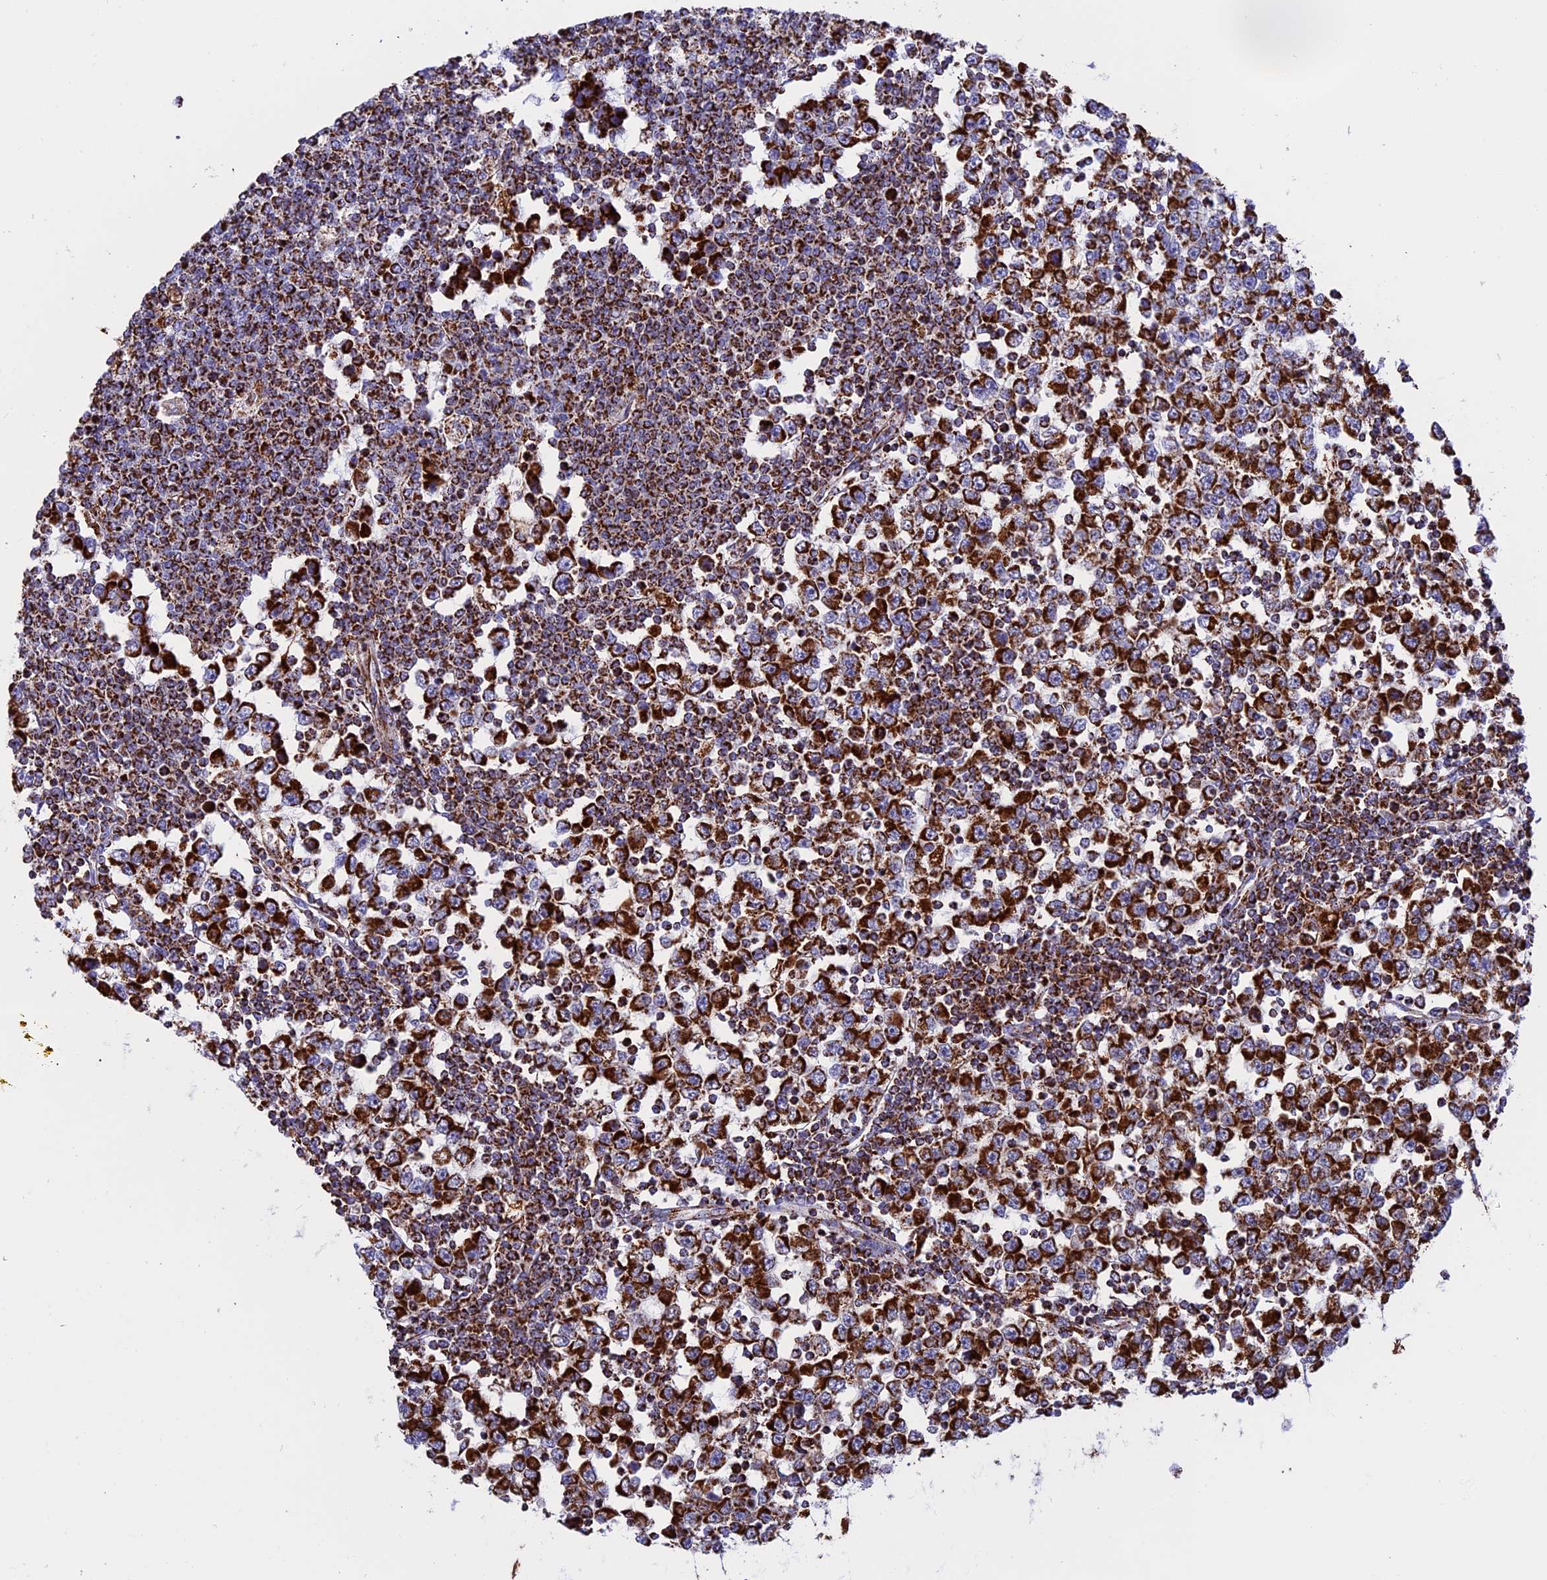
{"staining": {"intensity": "strong", "quantity": ">75%", "location": "cytoplasmic/membranous"}, "tissue": "testis cancer", "cell_type": "Tumor cells", "image_type": "cancer", "snomed": [{"axis": "morphology", "description": "Seminoma, NOS"}, {"axis": "topography", "description": "Testis"}], "caption": "The immunohistochemical stain shows strong cytoplasmic/membranous staining in tumor cells of seminoma (testis) tissue.", "gene": "UQCRB", "patient": {"sex": "male", "age": 65}}